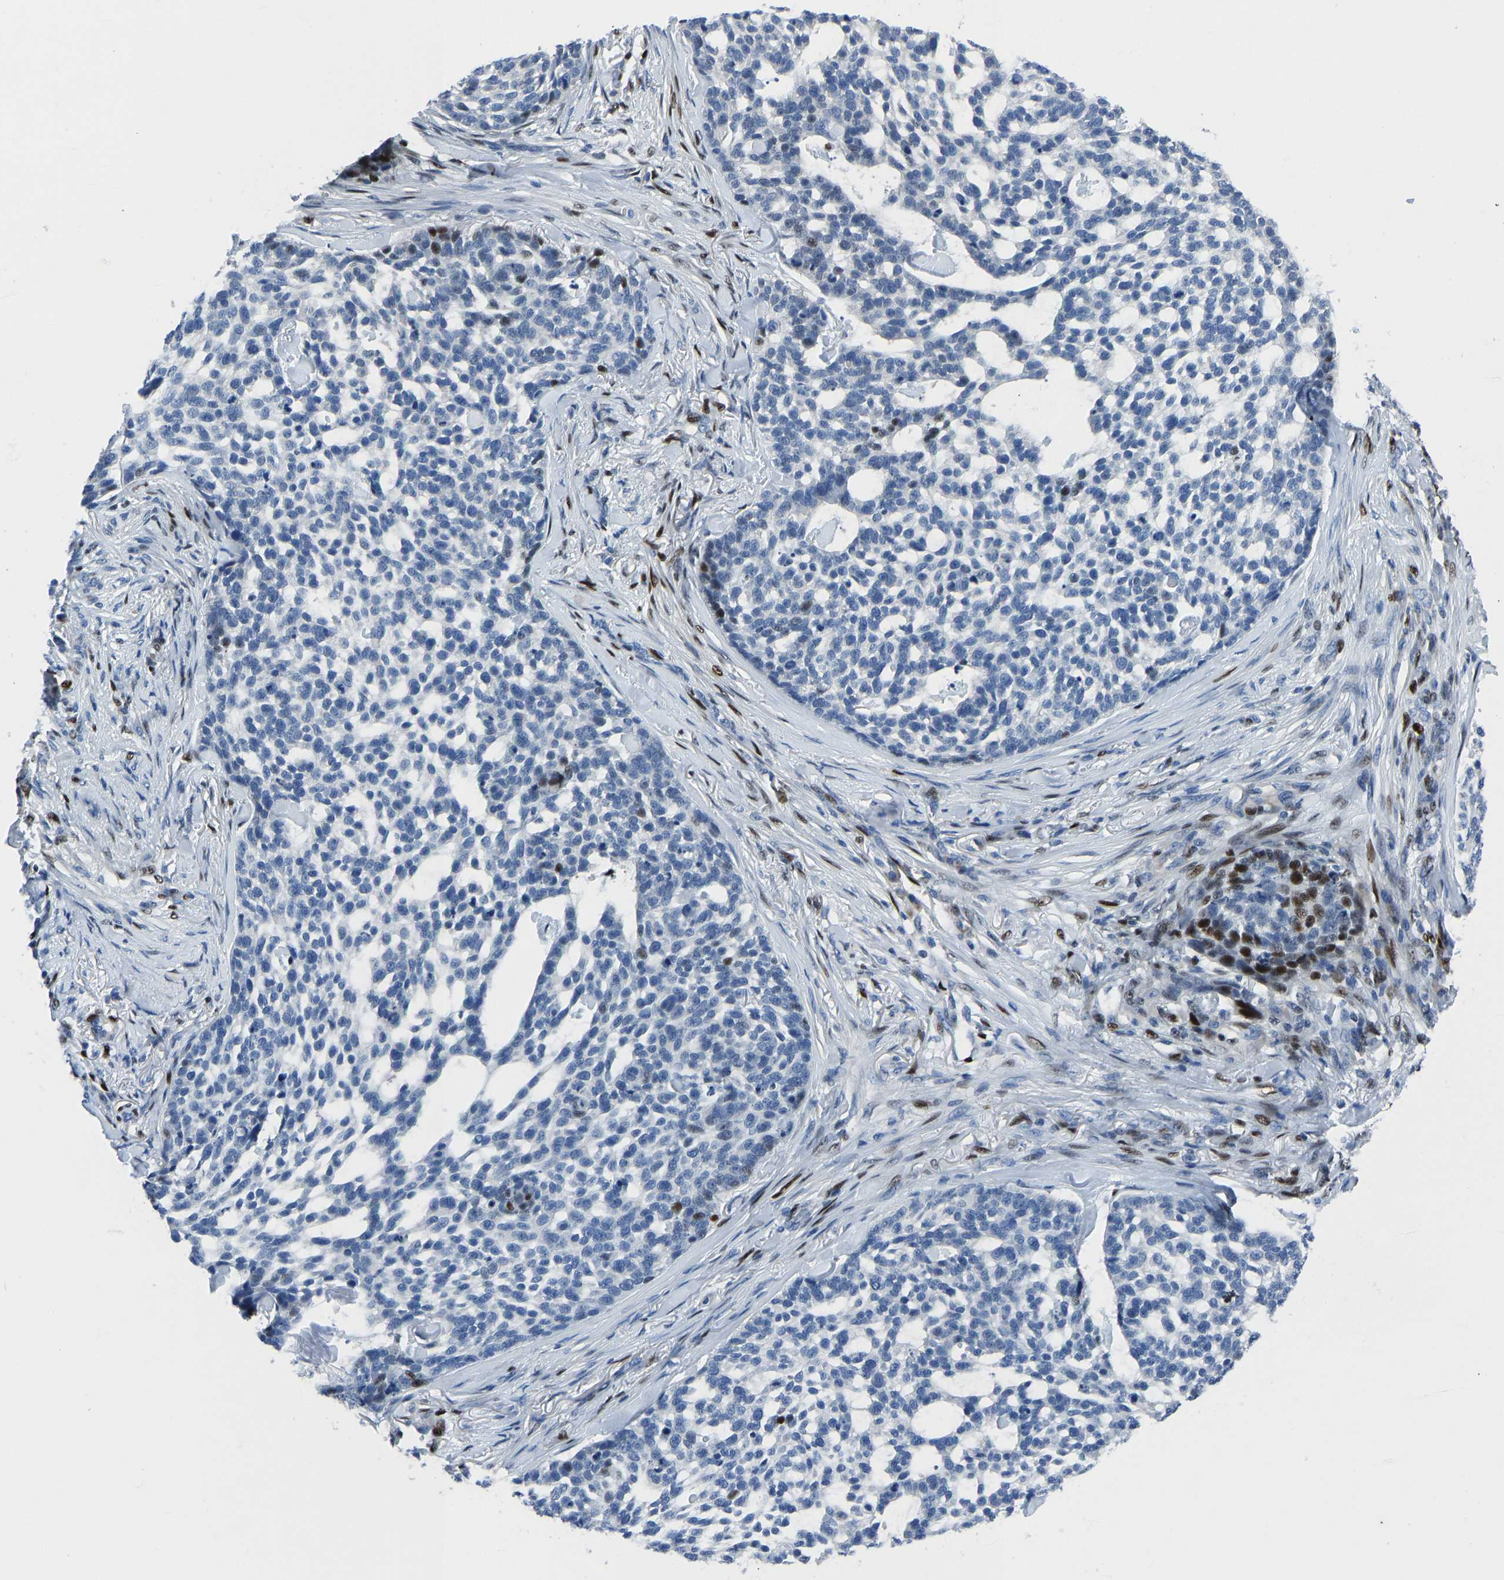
{"staining": {"intensity": "strong", "quantity": "<25%", "location": "nuclear"}, "tissue": "skin cancer", "cell_type": "Tumor cells", "image_type": "cancer", "snomed": [{"axis": "morphology", "description": "Basal cell carcinoma"}, {"axis": "topography", "description": "Skin"}], "caption": "About <25% of tumor cells in skin basal cell carcinoma demonstrate strong nuclear protein positivity as visualized by brown immunohistochemical staining.", "gene": "EGR1", "patient": {"sex": "female", "age": 64}}